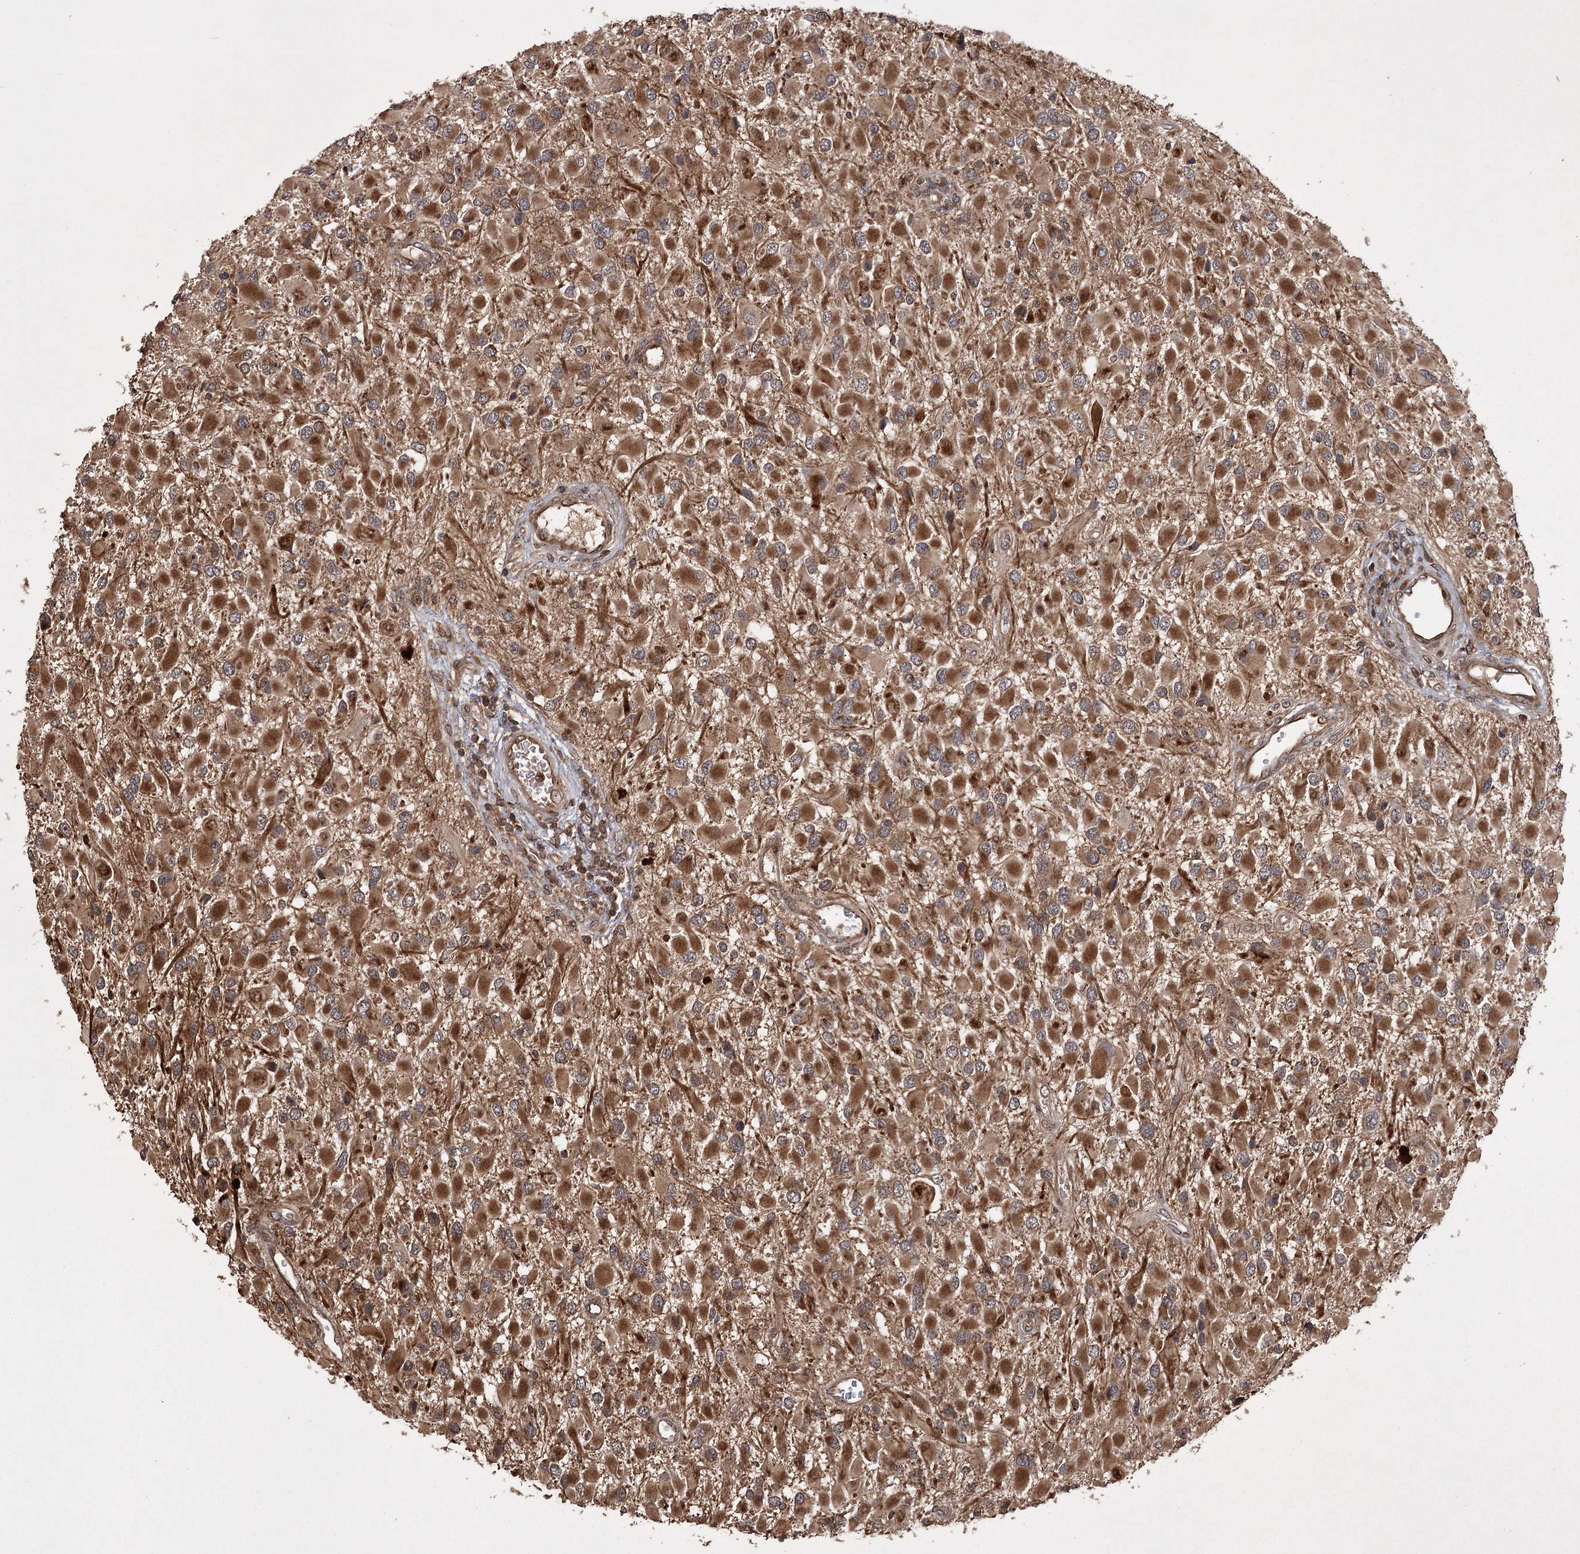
{"staining": {"intensity": "moderate", "quantity": "<25%", "location": "cytoplasmic/membranous"}, "tissue": "glioma", "cell_type": "Tumor cells", "image_type": "cancer", "snomed": [{"axis": "morphology", "description": "Glioma, malignant, High grade"}, {"axis": "topography", "description": "Brain"}], "caption": "This image exhibits IHC staining of human malignant high-grade glioma, with low moderate cytoplasmic/membranous expression in approximately <25% of tumor cells.", "gene": "RPAP3", "patient": {"sex": "male", "age": 53}}